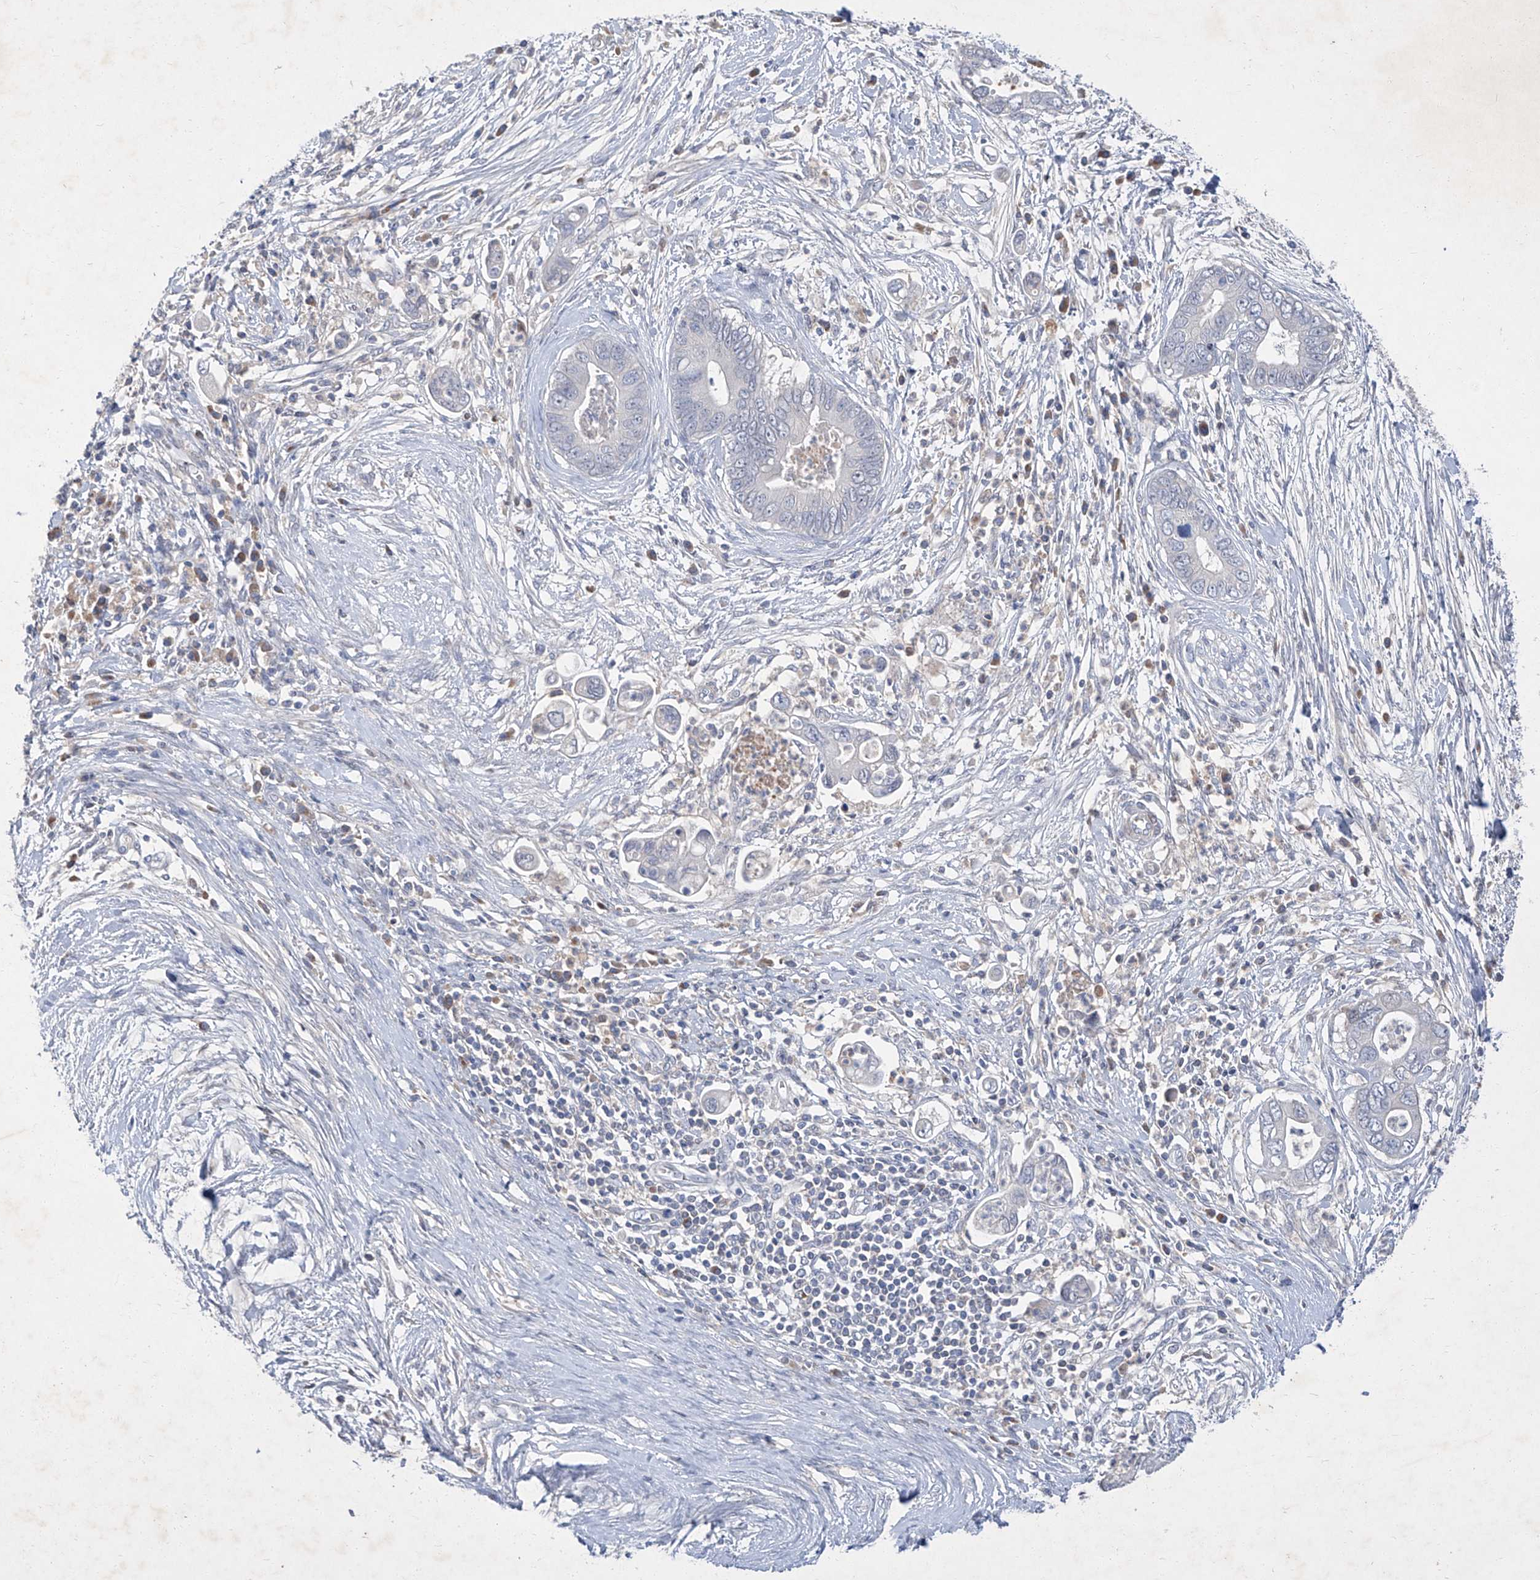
{"staining": {"intensity": "negative", "quantity": "none", "location": "none"}, "tissue": "pancreatic cancer", "cell_type": "Tumor cells", "image_type": "cancer", "snomed": [{"axis": "morphology", "description": "Adenocarcinoma, NOS"}, {"axis": "topography", "description": "Pancreas"}], "caption": "DAB (3,3'-diaminobenzidine) immunohistochemical staining of adenocarcinoma (pancreatic) exhibits no significant positivity in tumor cells.", "gene": "SBK2", "patient": {"sex": "male", "age": 75}}